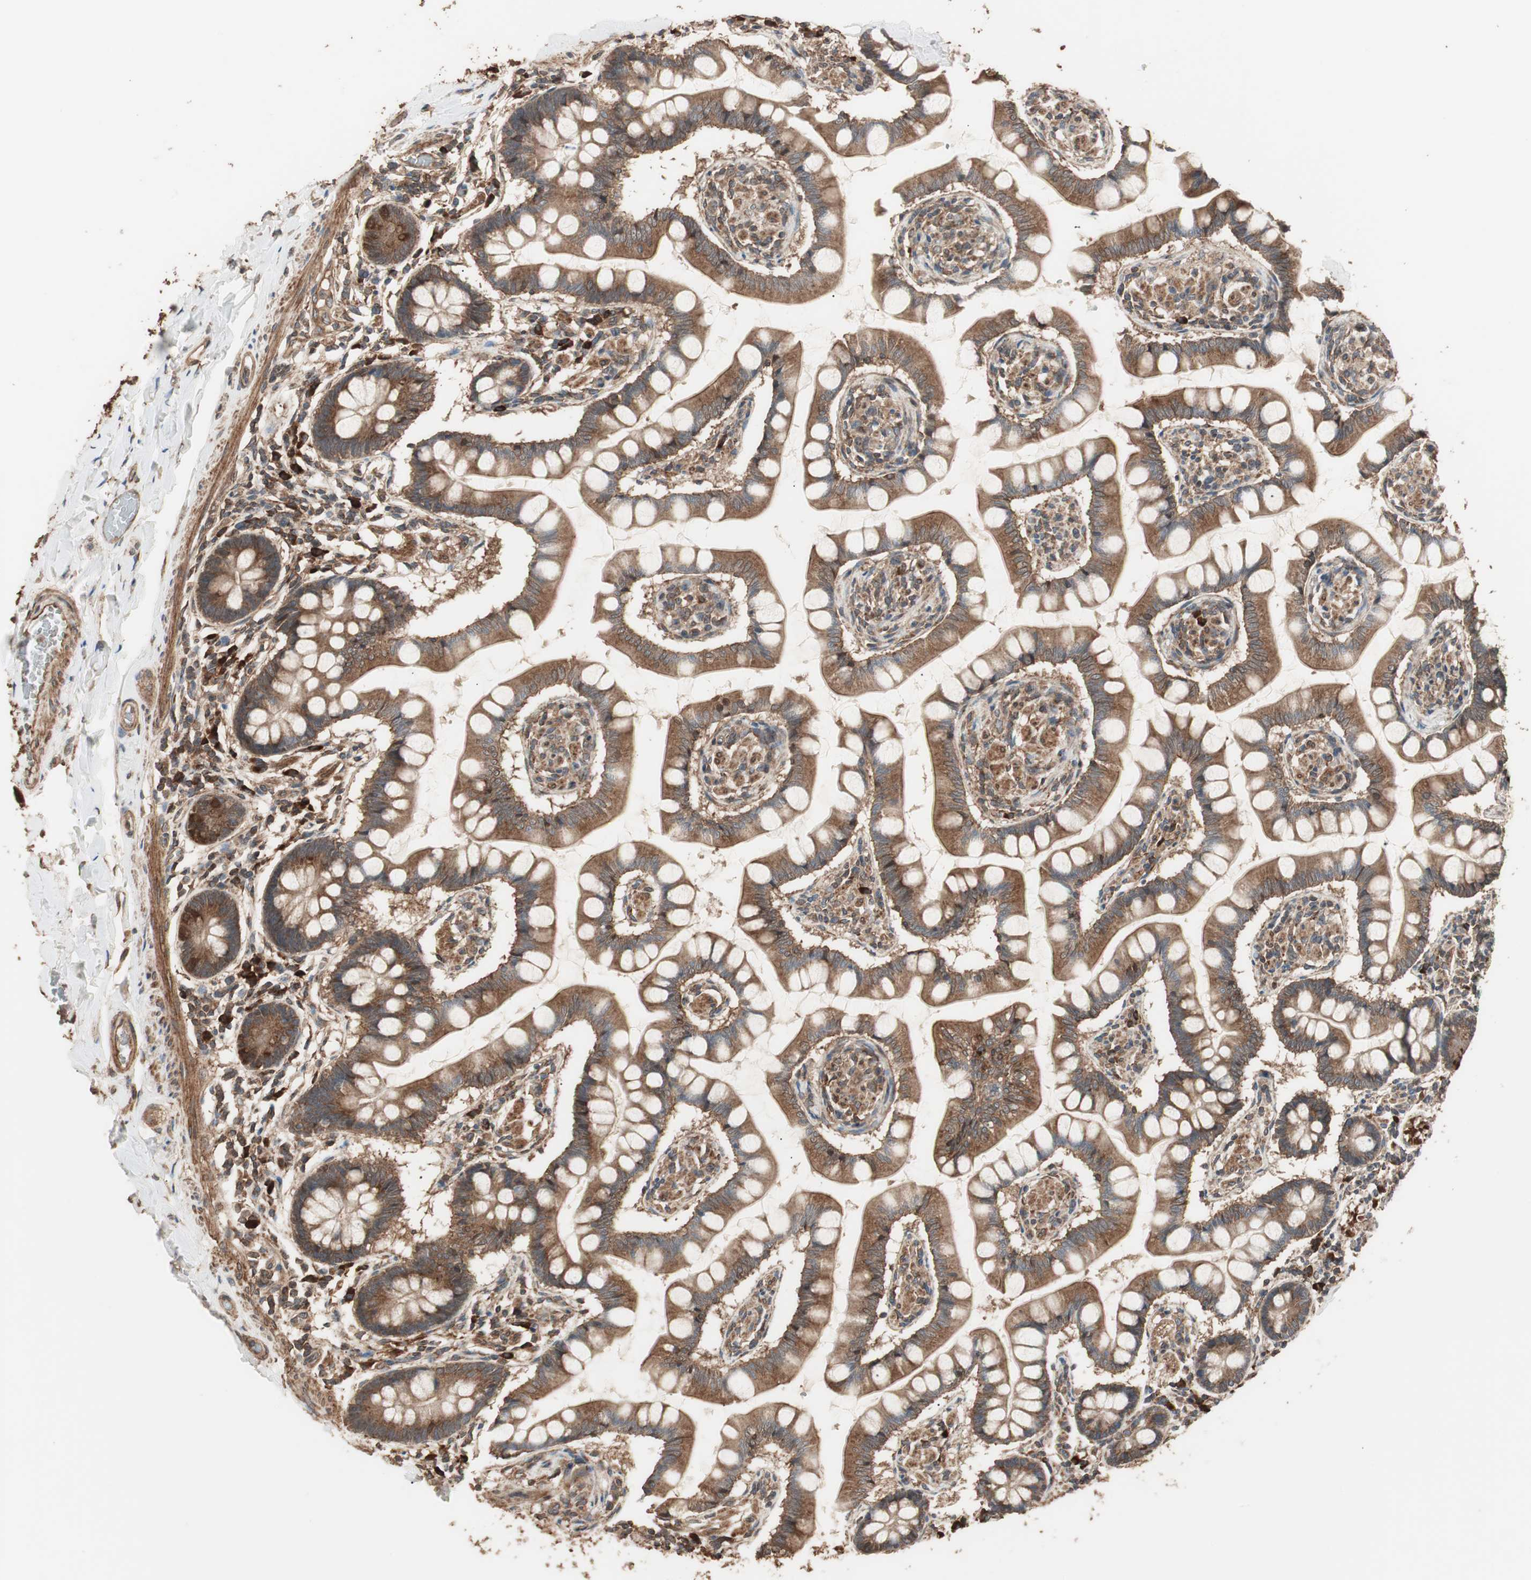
{"staining": {"intensity": "strong", "quantity": ">75%", "location": "cytoplasmic/membranous"}, "tissue": "small intestine", "cell_type": "Glandular cells", "image_type": "normal", "snomed": [{"axis": "morphology", "description": "Normal tissue, NOS"}, {"axis": "topography", "description": "Small intestine"}], "caption": "Protein expression analysis of benign small intestine displays strong cytoplasmic/membranous staining in approximately >75% of glandular cells.", "gene": "LZTS1", "patient": {"sex": "male", "age": 41}}